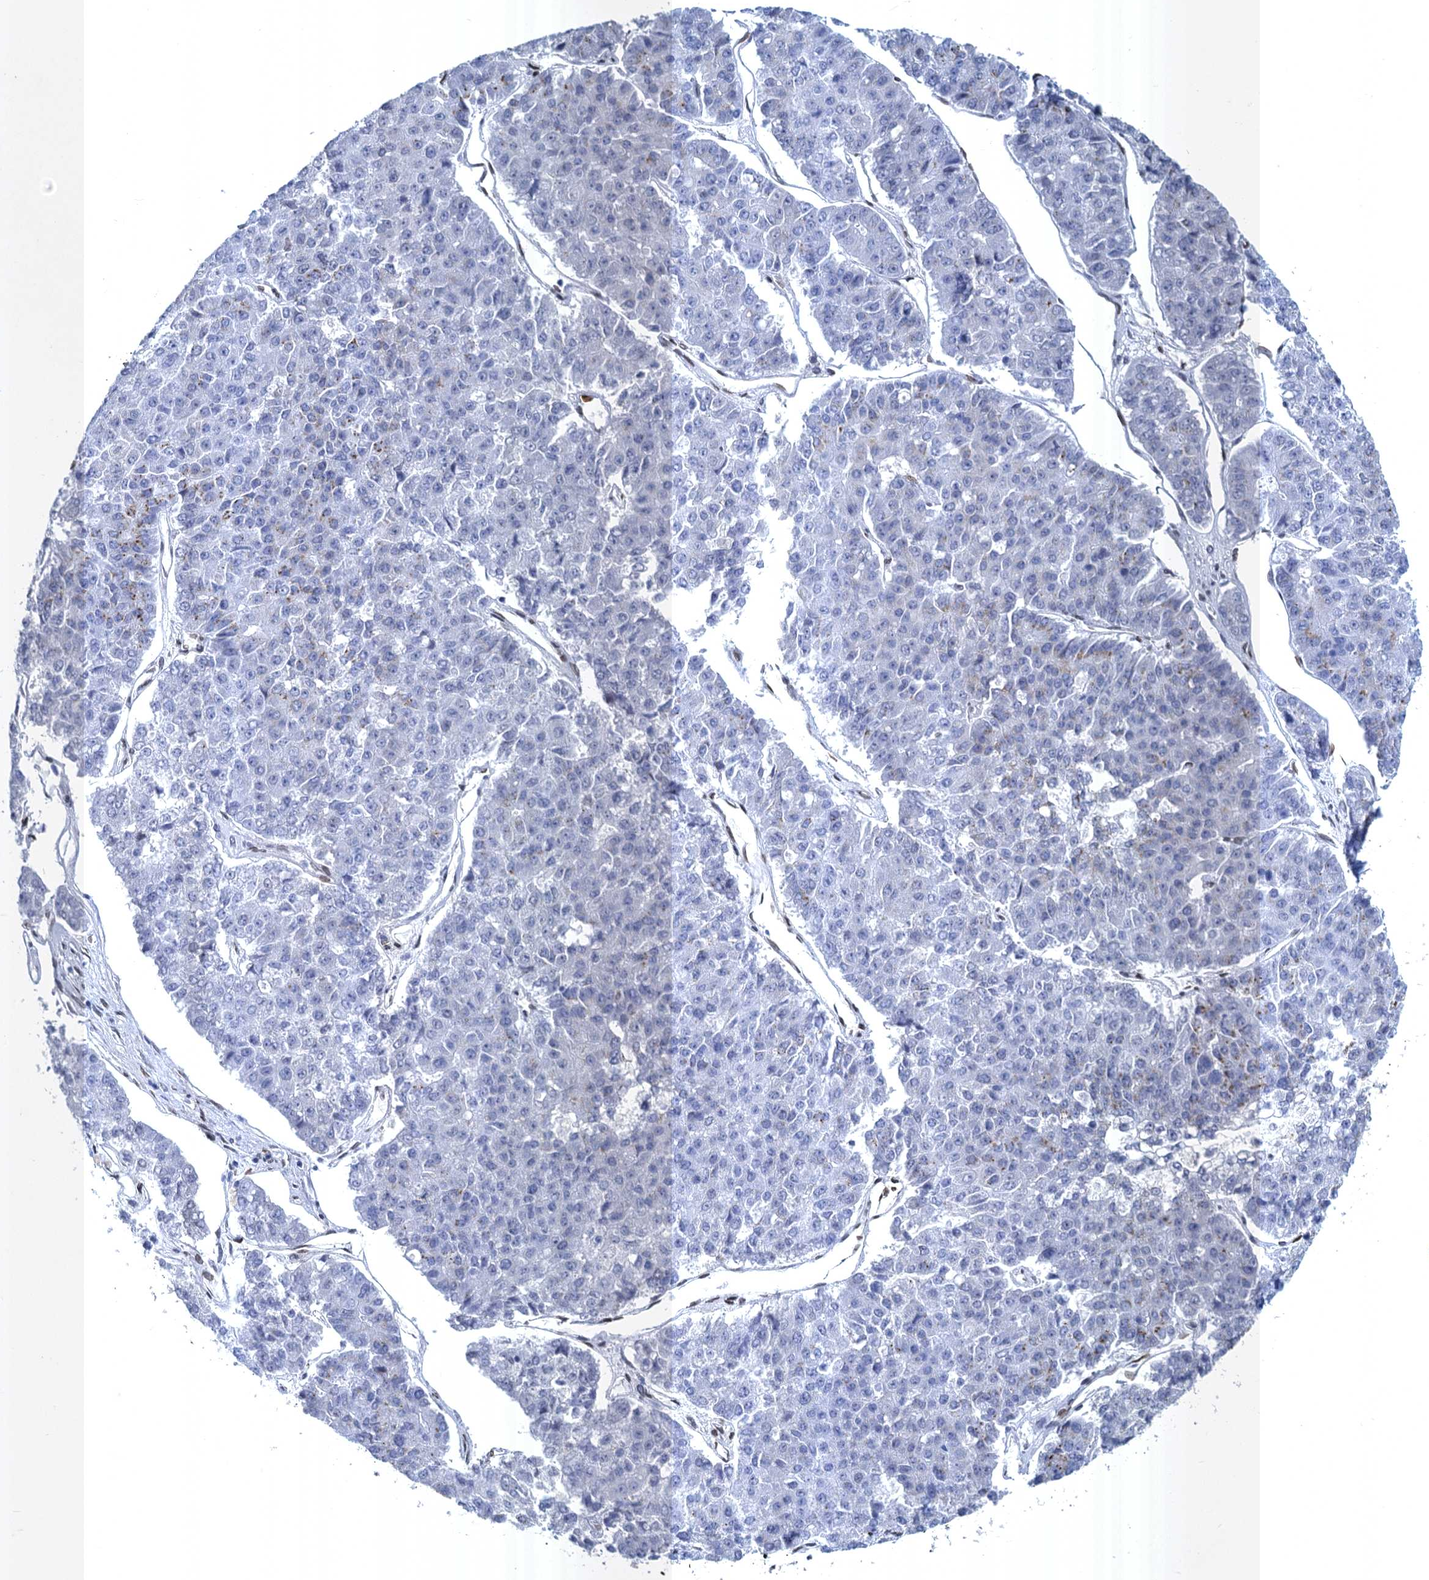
{"staining": {"intensity": "negative", "quantity": "none", "location": "none"}, "tissue": "pancreatic cancer", "cell_type": "Tumor cells", "image_type": "cancer", "snomed": [{"axis": "morphology", "description": "Adenocarcinoma, NOS"}, {"axis": "topography", "description": "Pancreas"}], "caption": "Tumor cells are negative for brown protein staining in pancreatic cancer (adenocarcinoma).", "gene": "PRSS35", "patient": {"sex": "male", "age": 50}}